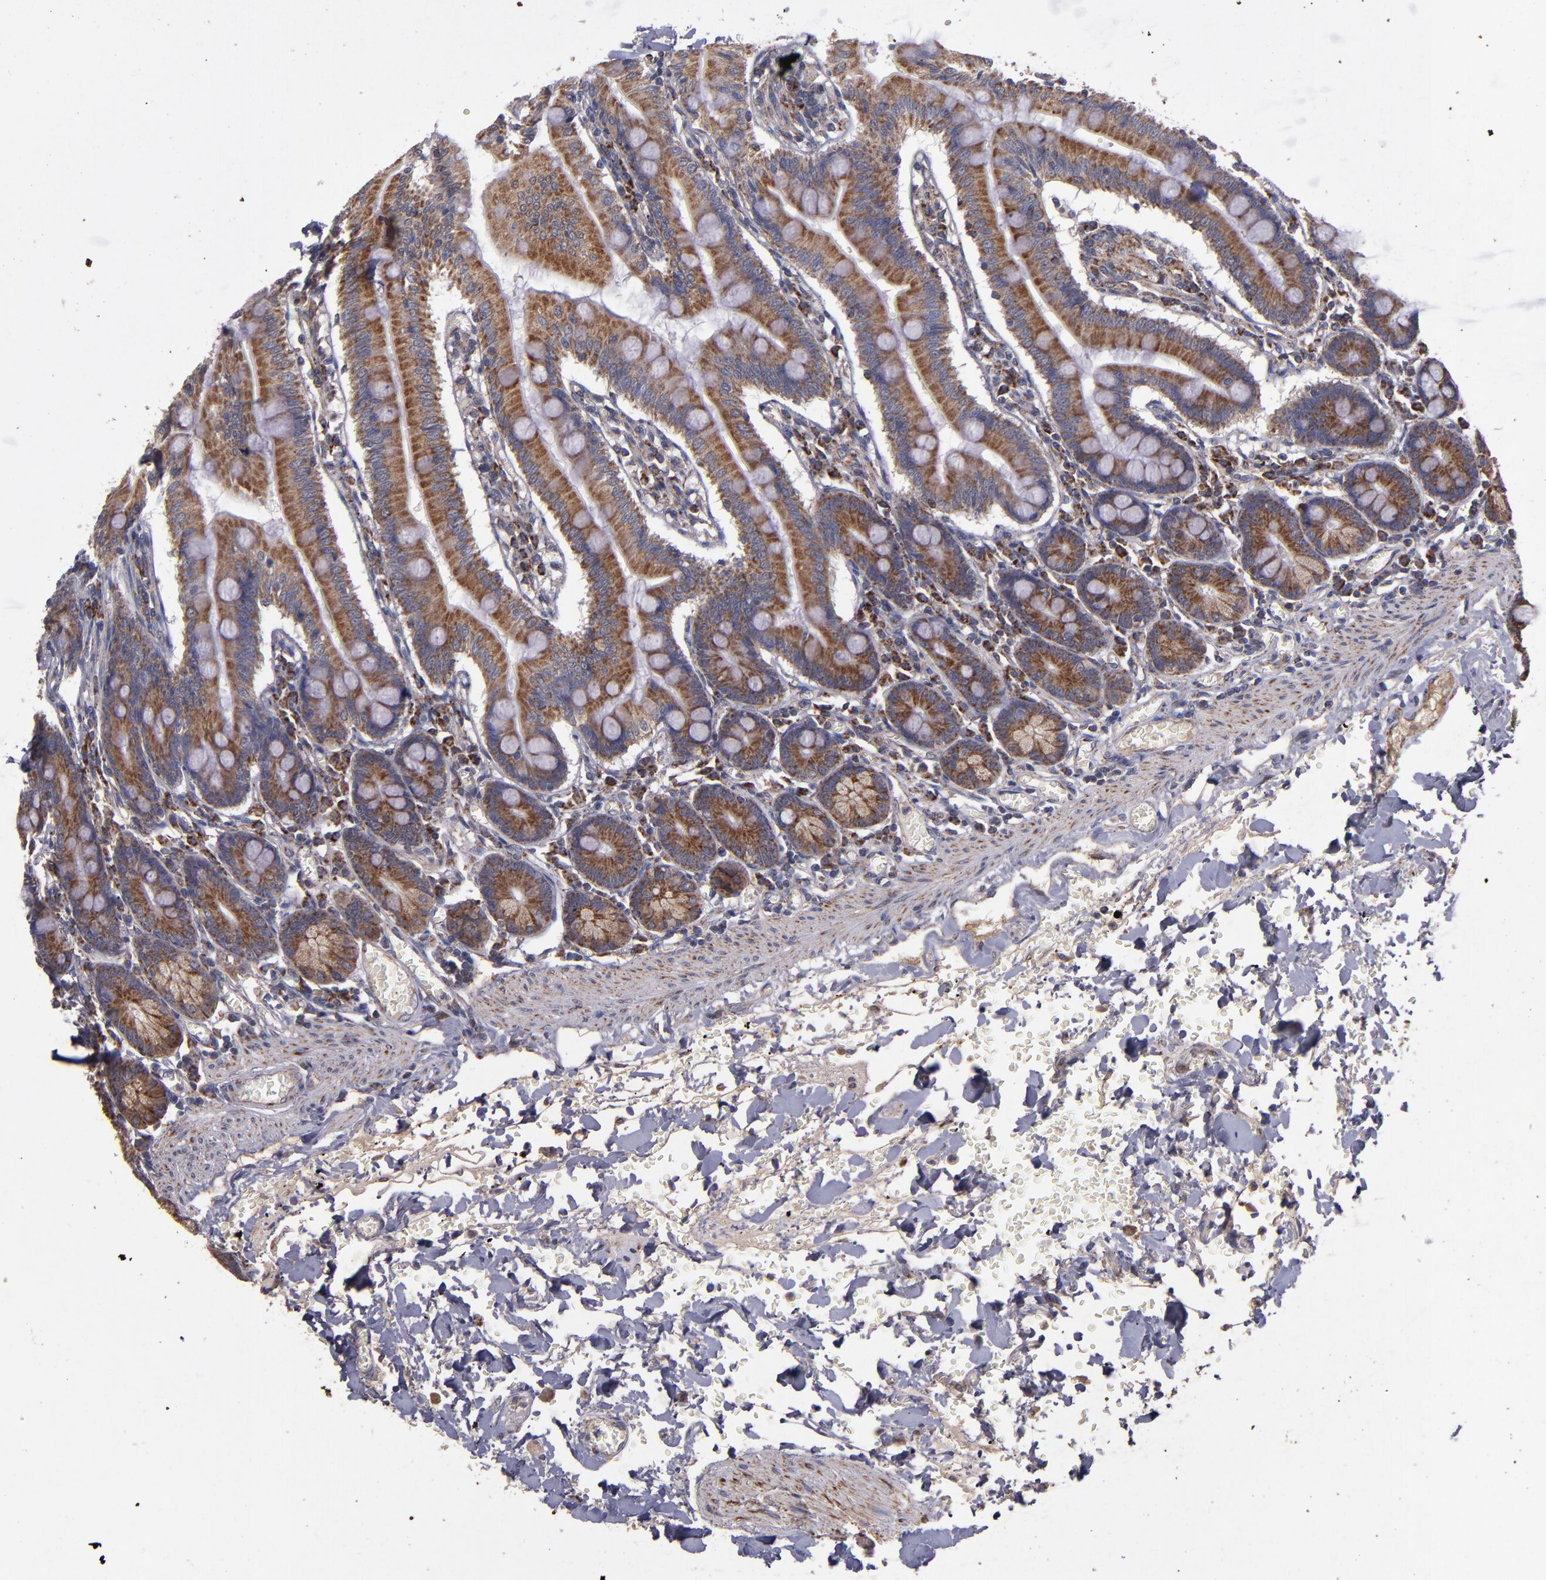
{"staining": {"intensity": "moderate", "quantity": ">75%", "location": "cytoplasmic/membranous"}, "tissue": "small intestine", "cell_type": "Glandular cells", "image_type": "normal", "snomed": [{"axis": "morphology", "description": "Normal tissue, NOS"}, {"axis": "topography", "description": "Small intestine"}], "caption": "Moderate cytoplasmic/membranous positivity is identified in approximately >75% of glandular cells in normal small intestine. (DAB (3,3'-diaminobenzidine) = brown stain, brightfield microscopy at high magnification).", "gene": "TIMM9", "patient": {"sex": "male", "age": 71}}